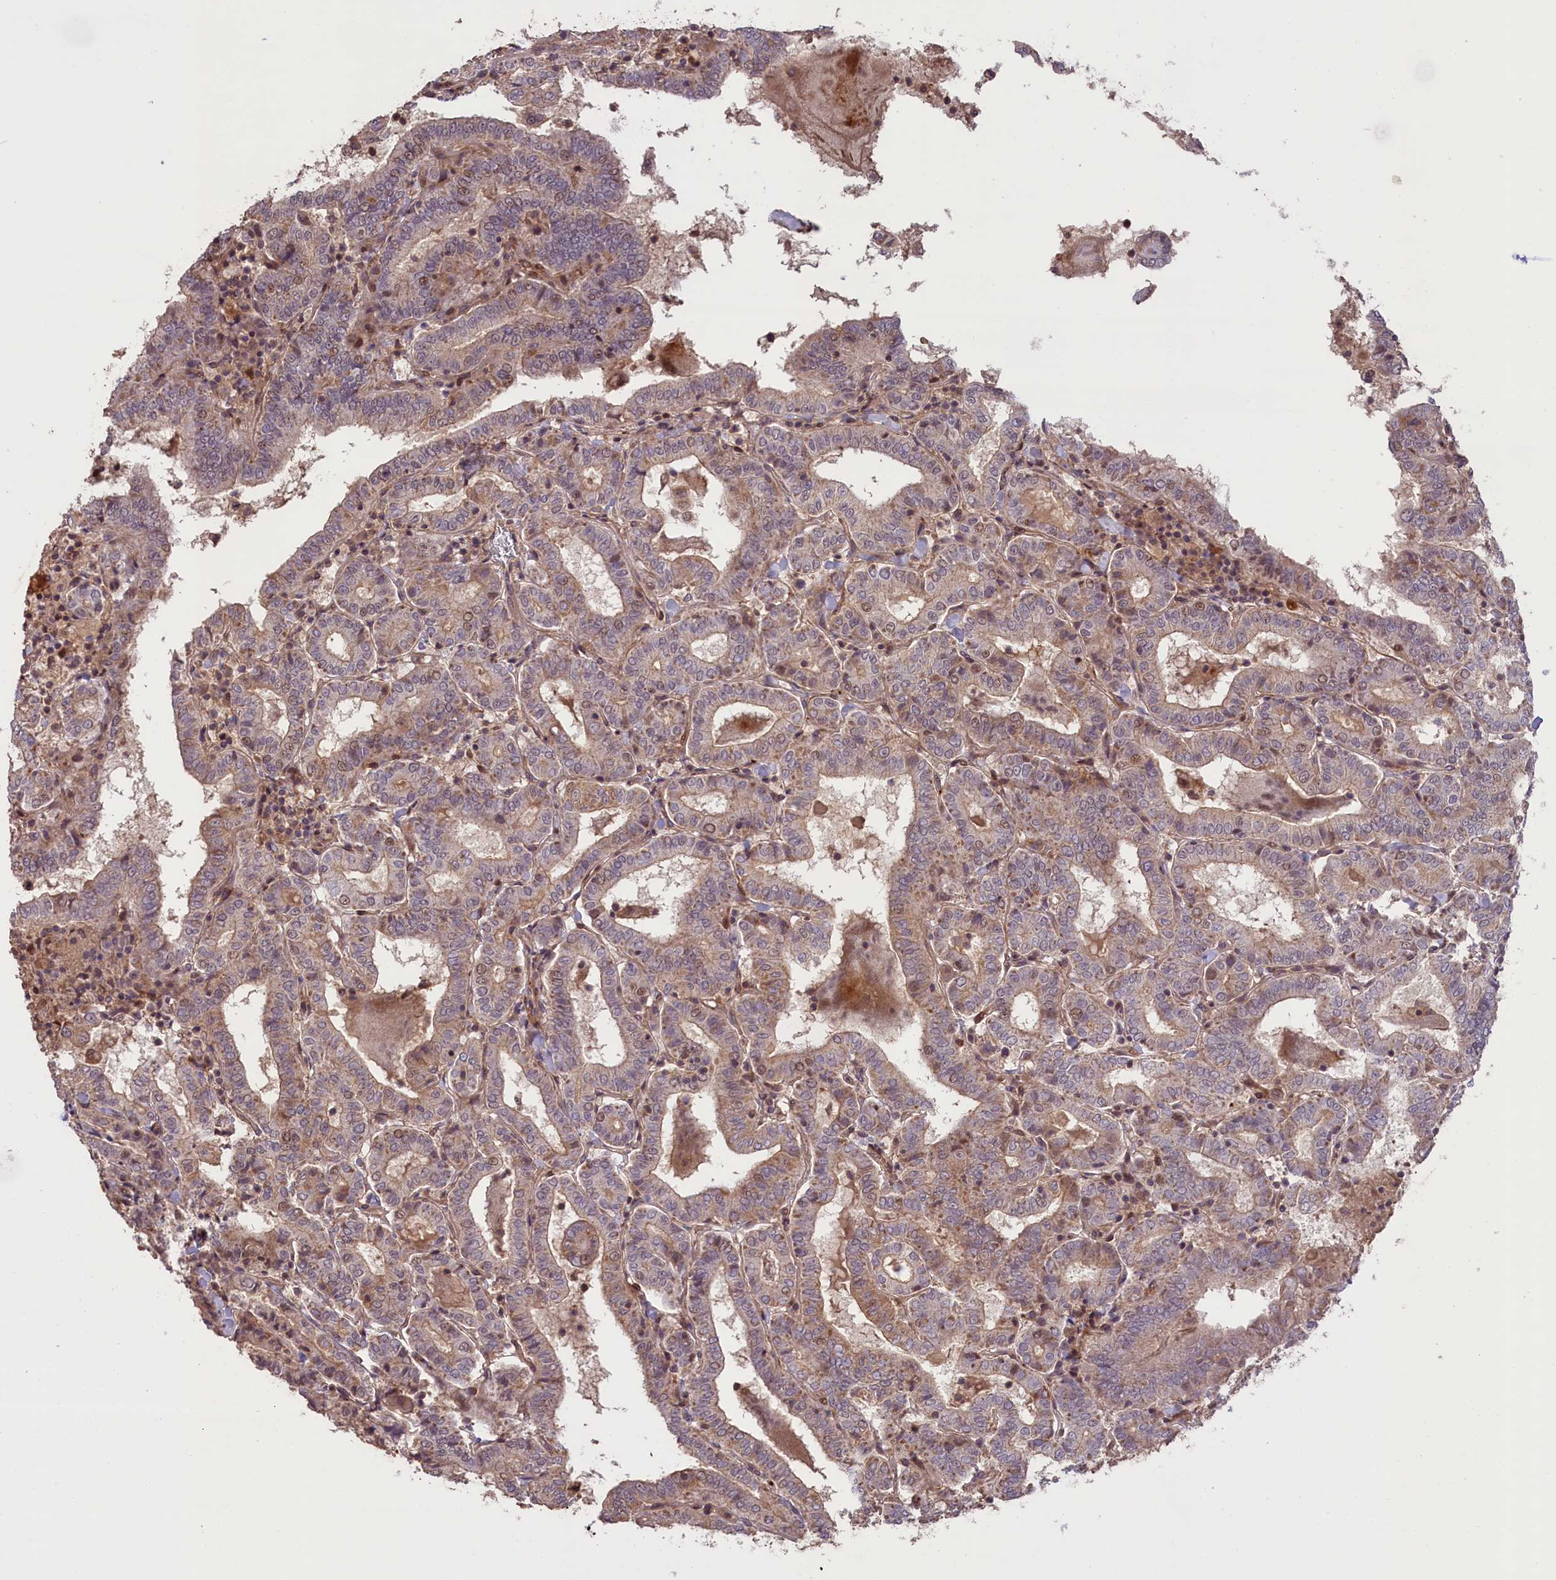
{"staining": {"intensity": "moderate", "quantity": "<25%", "location": "cytoplasmic/membranous,nuclear"}, "tissue": "thyroid cancer", "cell_type": "Tumor cells", "image_type": "cancer", "snomed": [{"axis": "morphology", "description": "Papillary adenocarcinoma, NOS"}, {"axis": "topography", "description": "Thyroid gland"}], "caption": "Tumor cells demonstrate low levels of moderate cytoplasmic/membranous and nuclear staining in approximately <25% of cells in human papillary adenocarcinoma (thyroid).", "gene": "FUZ", "patient": {"sex": "female", "age": 72}}